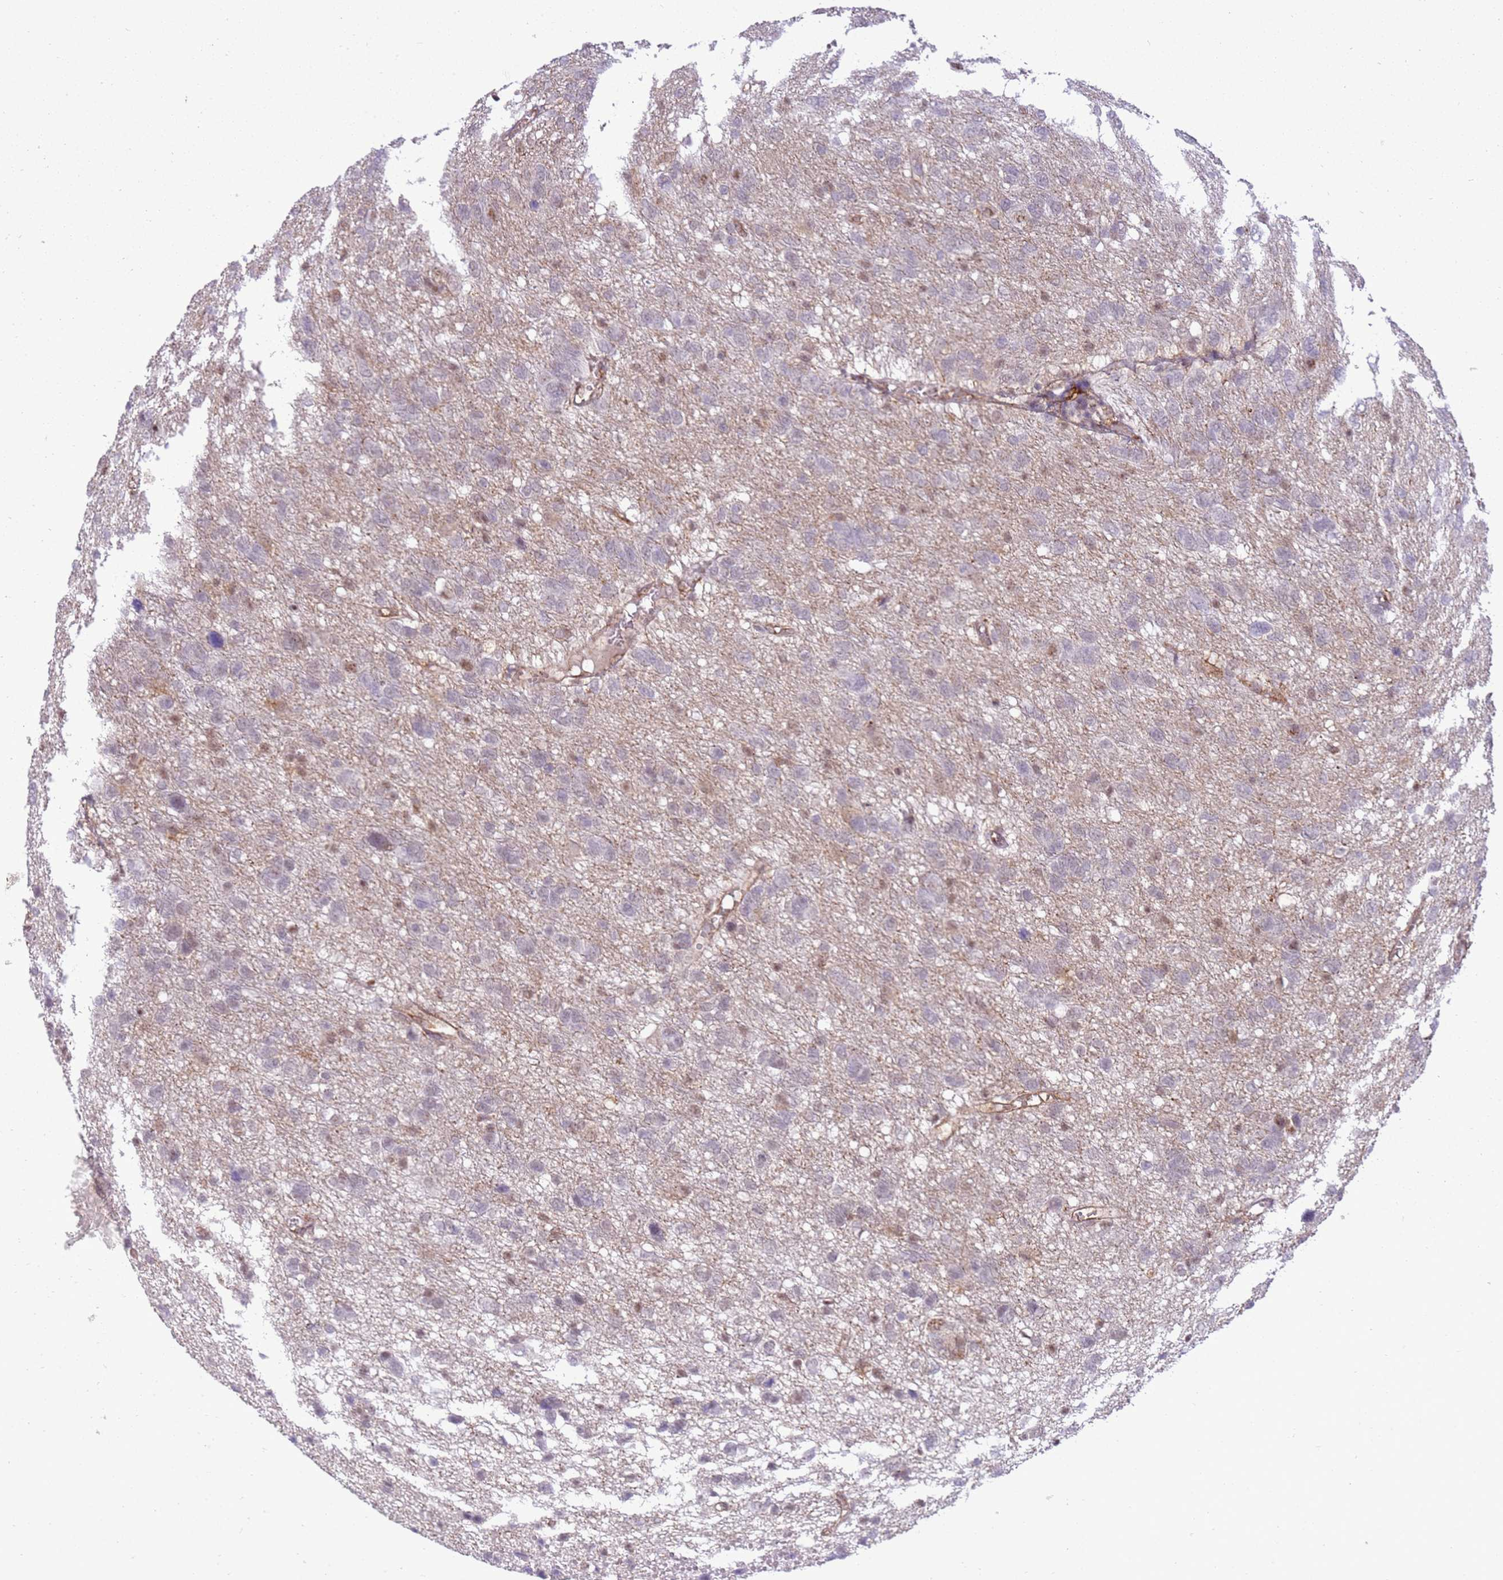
{"staining": {"intensity": "weak", "quantity": "<25%", "location": "nuclear"}, "tissue": "glioma", "cell_type": "Tumor cells", "image_type": "cancer", "snomed": [{"axis": "morphology", "description": "Glioma, malignant, High grade"}, {"axis": "topography", "description": "Brain"}], "caption": "Immunohistochemical staining of human malignant glioma (high-grade) exhibits no significant expression in tumor cells. (DAB immunohistochemistry, high magnification).", "gene": "GABRE", "patient": {"sex": "female", "age": 59}}